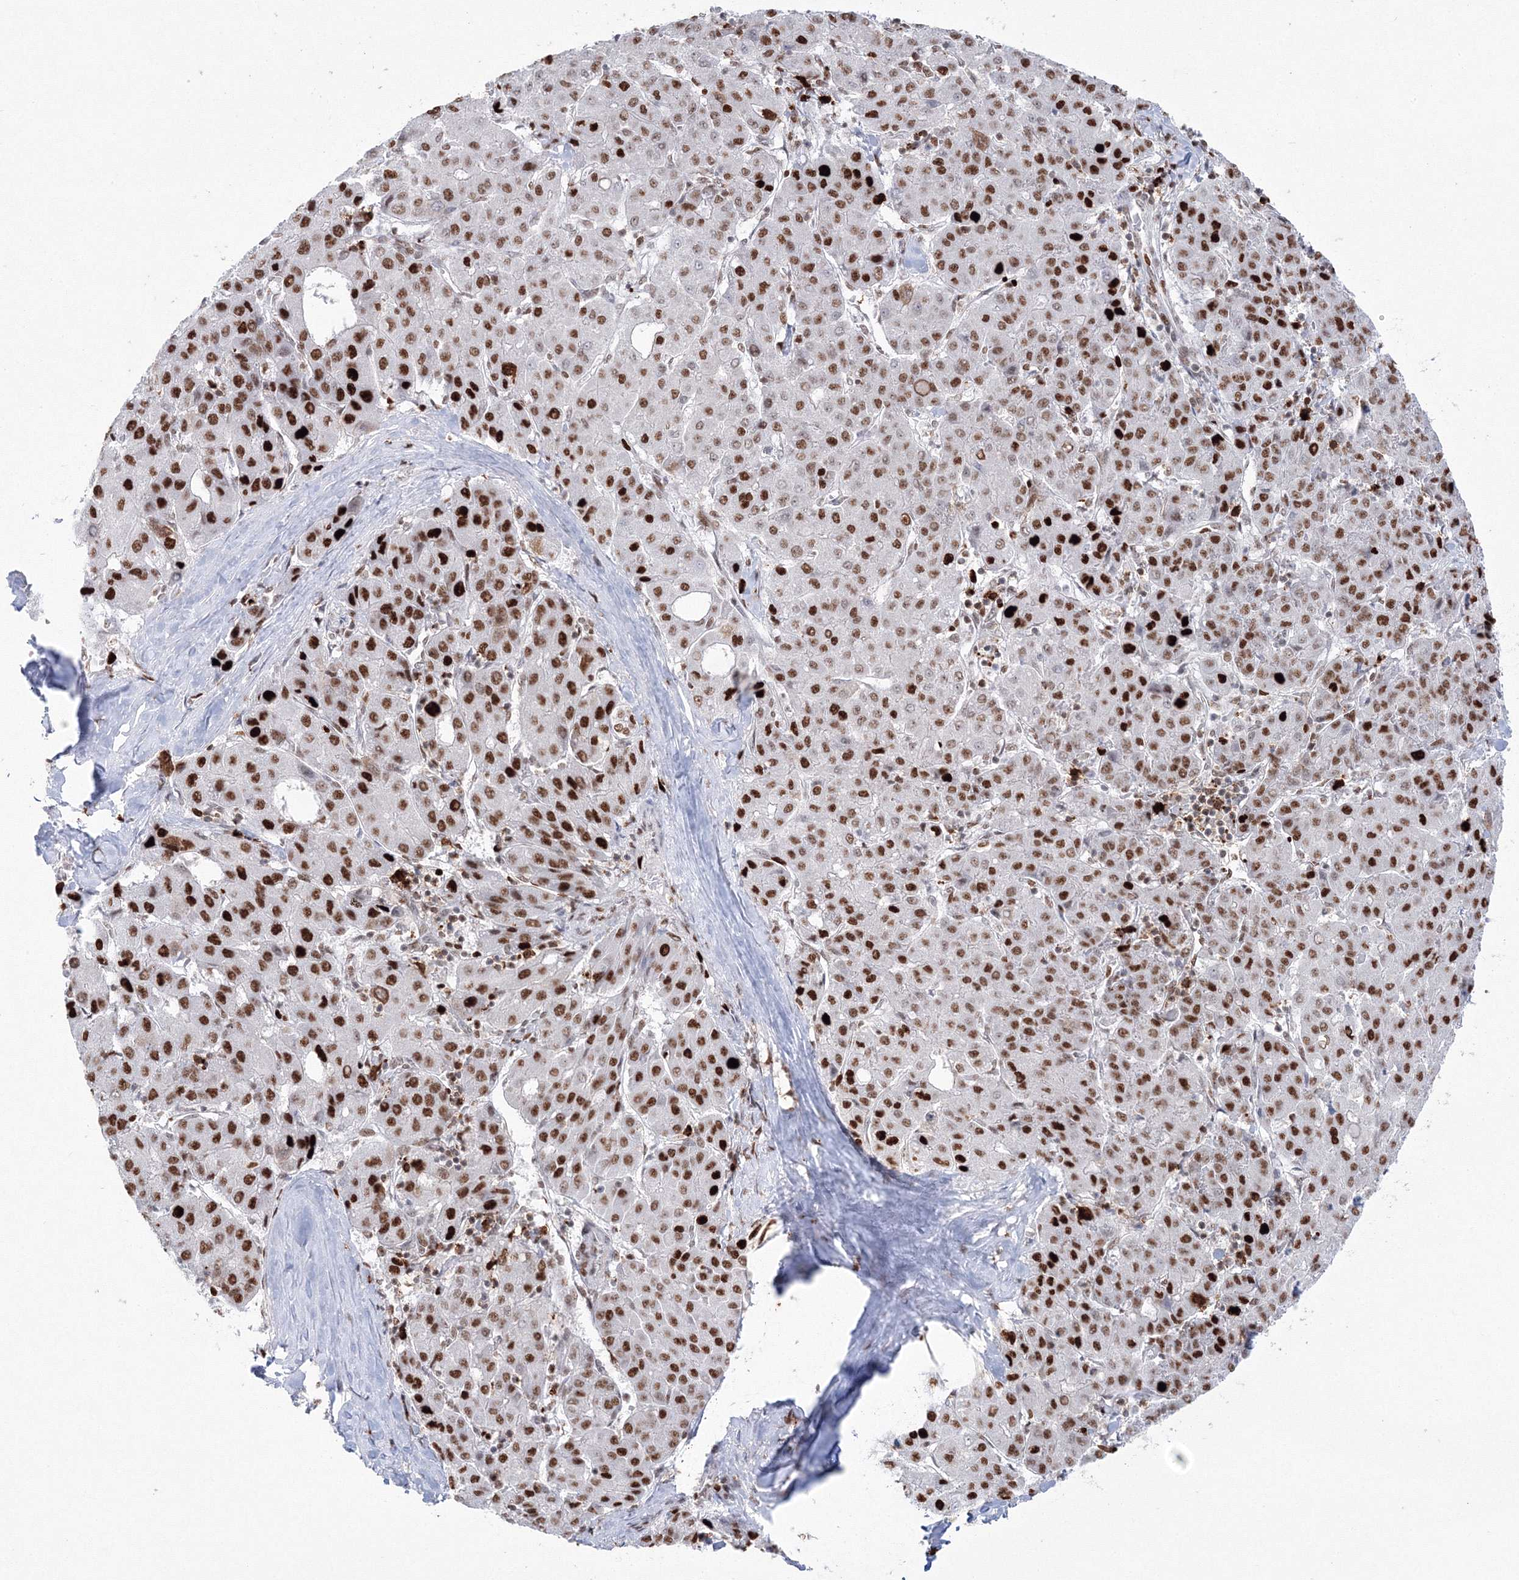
{"staining": {"intensity": "strong", "quantity": ">75%", "location": "nuclear"}, "tissue": "liver cancer", "cell_type": "Tumor cells", "image_type": "cancer", "snomed": [{"axis": "morphology", "description": "Carcinoma, Hepatocellular, NOS"}, {"axis": "topography", "description": "Liver"}], "caption": "A histopathology image of human liver hepatocellular carcinoma stained for a protein shows strong nuclear brown staining in tumor cells. (DAB (3,3'-diaminobenzidine) IHC with brightfield microscopy, high magnification).", "gene": "LIG1", "patient": {"sex": "male", "age": 65}}